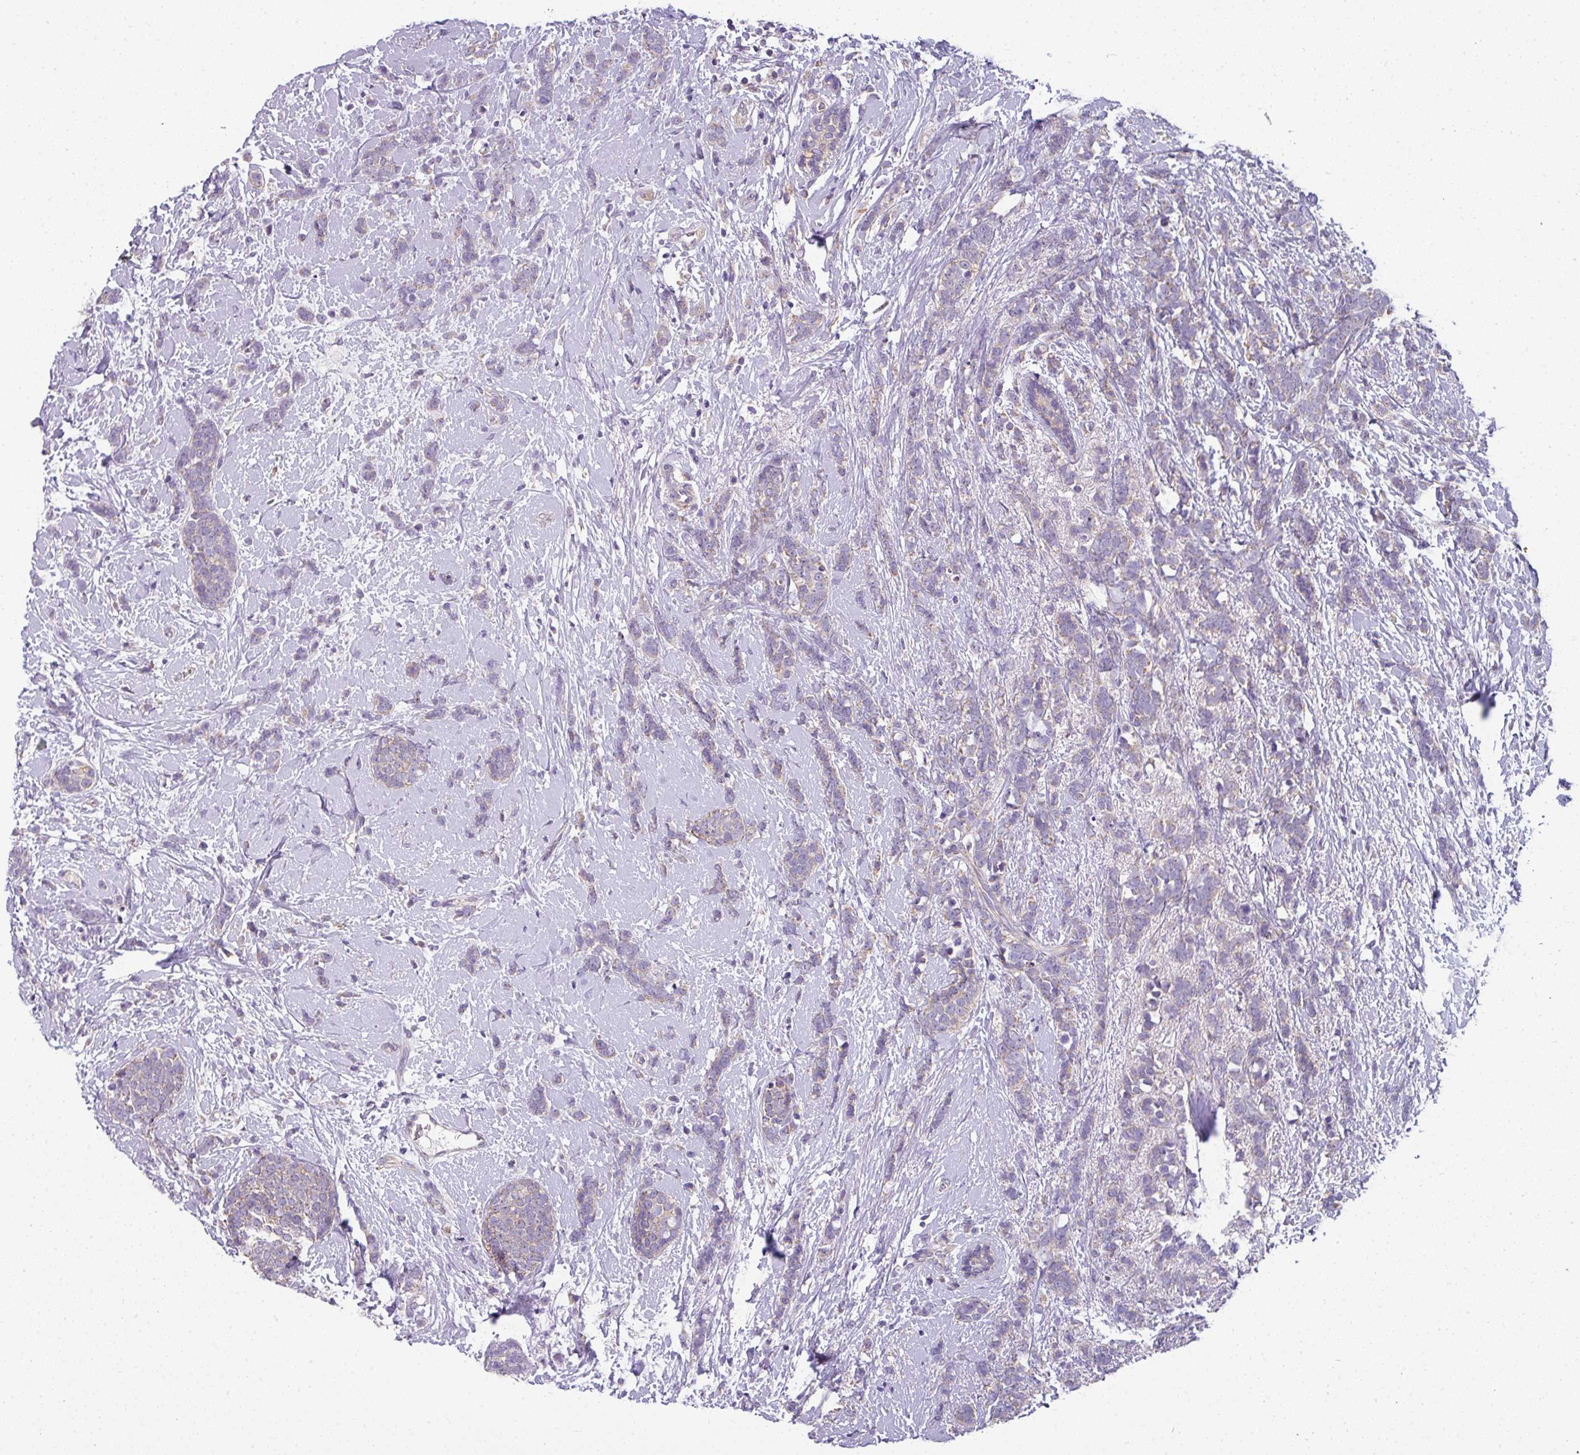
{"staining": {"intensity": "negative", "quantity": "none", "location": "none"}, "tissue": "breast cancer", "cell_type": "Tumor cells", "image_type": "cancer", "snomed": [{"axis": "morphology", "description": "Lobular carcinoma"}, {"axis": "topography", "description": "Breast"}], "caption": "This is a photomicrograph of IHC staining of breast lobular carcinoma, which shows no expression in tumor cells. (DAB (3,3'-diaminobenzidine) IHC visualized using brightfield microscopy, high magnification).", "gene": "PALS2", "patient": {"sex": "female", "age": 58}}